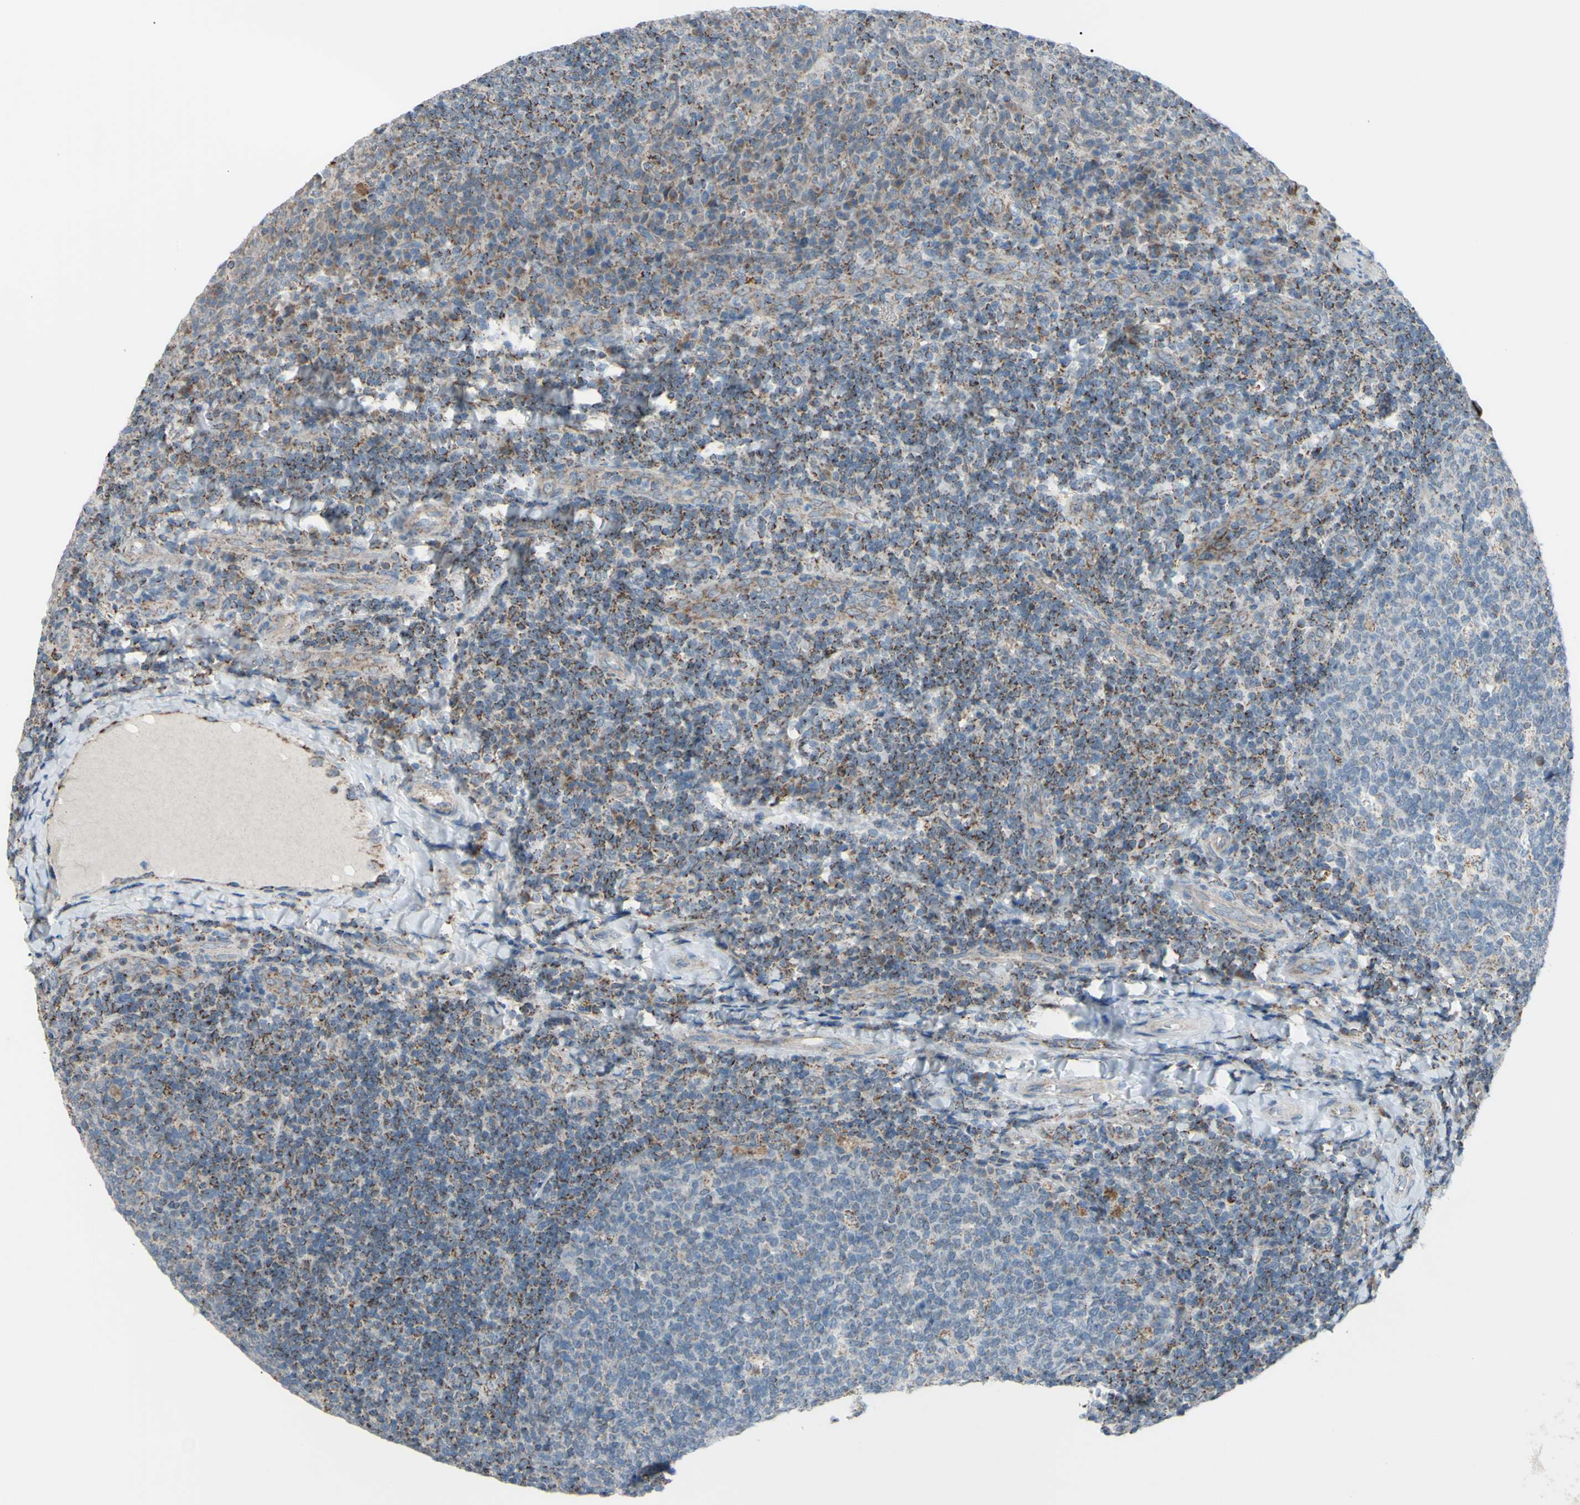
{"staining": {"intensity": "weak", "quantity": "25%-75%", "location": "cytoplasmic/membranous"}, "tissue": "tonsil", "cell_type": "Germinal center cells", "image_type": "normal", "snomed": [{"axis": "morphology", "description": "Normal tissue, NOS"}, {"axis": "topography", "description": "Tonsil"}], "caption": "The micrograph reveals immunohistochemical staining of benign tonsil. There is weak cytoplasmic/membranous positivity is identified in about 25%-75% of germinal center cells.", "gene": "GLT8D1", "patient": {"sex": "male", "age": 17}}